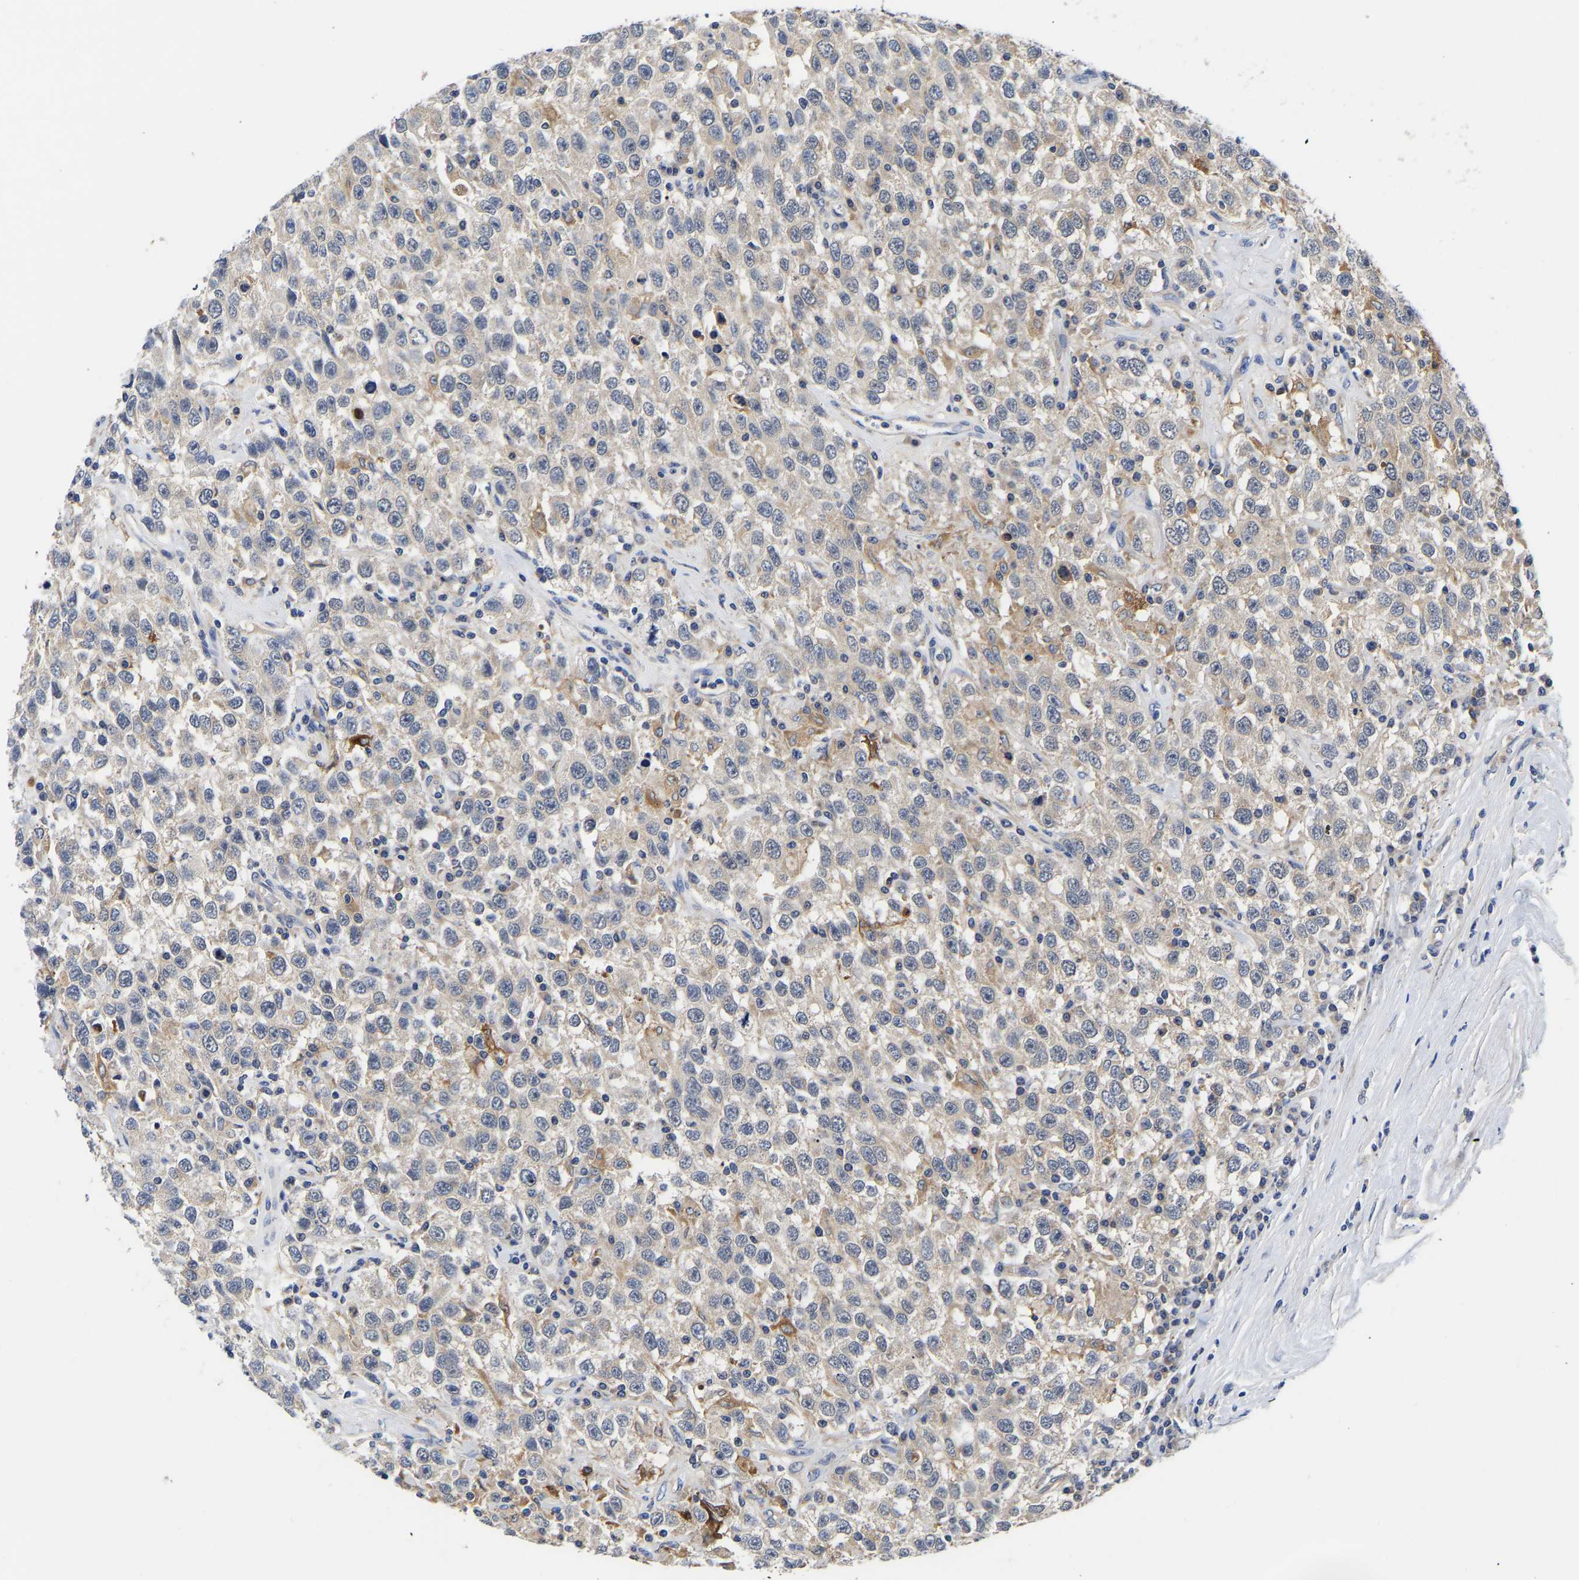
{"staining": {"intensity": "weak", "quantity": "<25%", "location": "cytoplasmic/membranous"}, "tissue": "testis cancer", "cell_type": "Tumor cells", "image_type": "cancer", "snomed": [{"axis": "morphology", "description": "Seminoma, NOS"}, {"axis": "topography", "description": "Testis"}], "caption": "A high-resolution micrograph shows immunohistochemistry (IHC) staining of seminoma (testis), which reveals no significant positivity in tumor cells.", "gene": "CCDC6", "patient": {"sex": "male", "age": 41}}